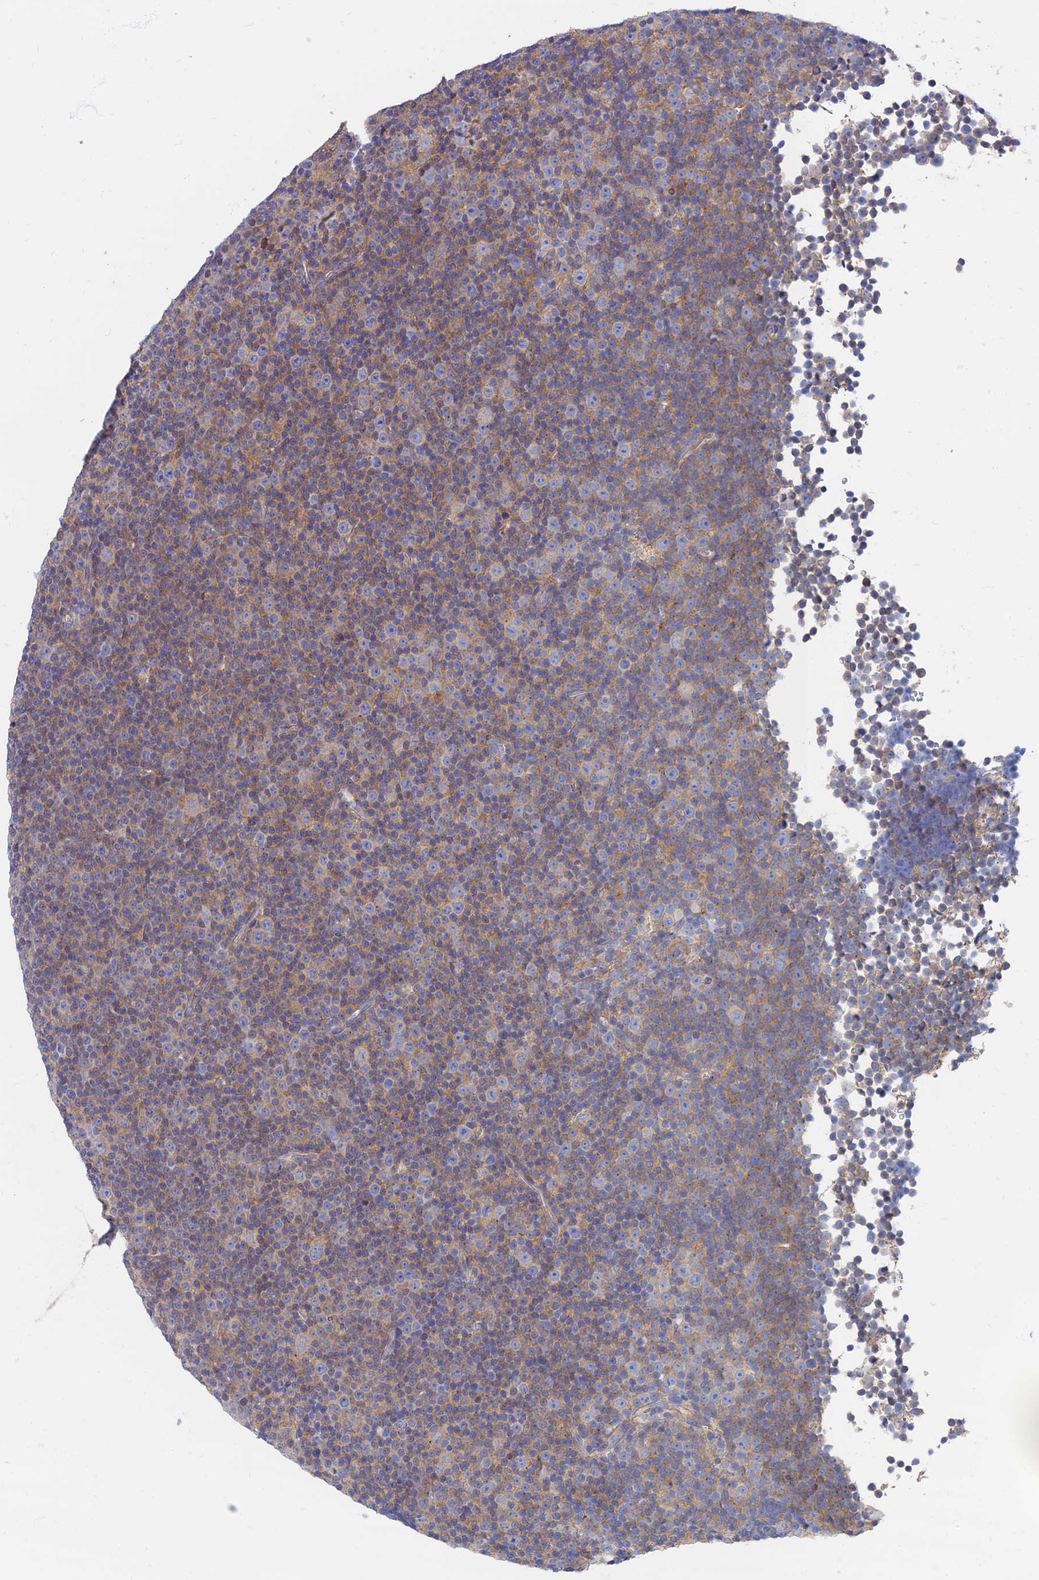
{"staining": {"intensity": "negative", "quantity": "none", "location": "none"}, "tissue": "lymphoma", "cell_type": "Tumor cells", "image_type": "cancer", "snomed": [{"axis": "morphology", "description": "Malignant lymphoma, non-Hodgkin's type, Low grade"}, {"axis": "topography", "description": "Lymph node"}], "caption": "This is an immunohistochemistry (IHC) histopathology image of malignant lymphoma, non-Hodgkin's type (low-grade). There is no positivity in tumor cells.", "gene": "TMEM44", "patient": {"sex": "female", "age": 67}}